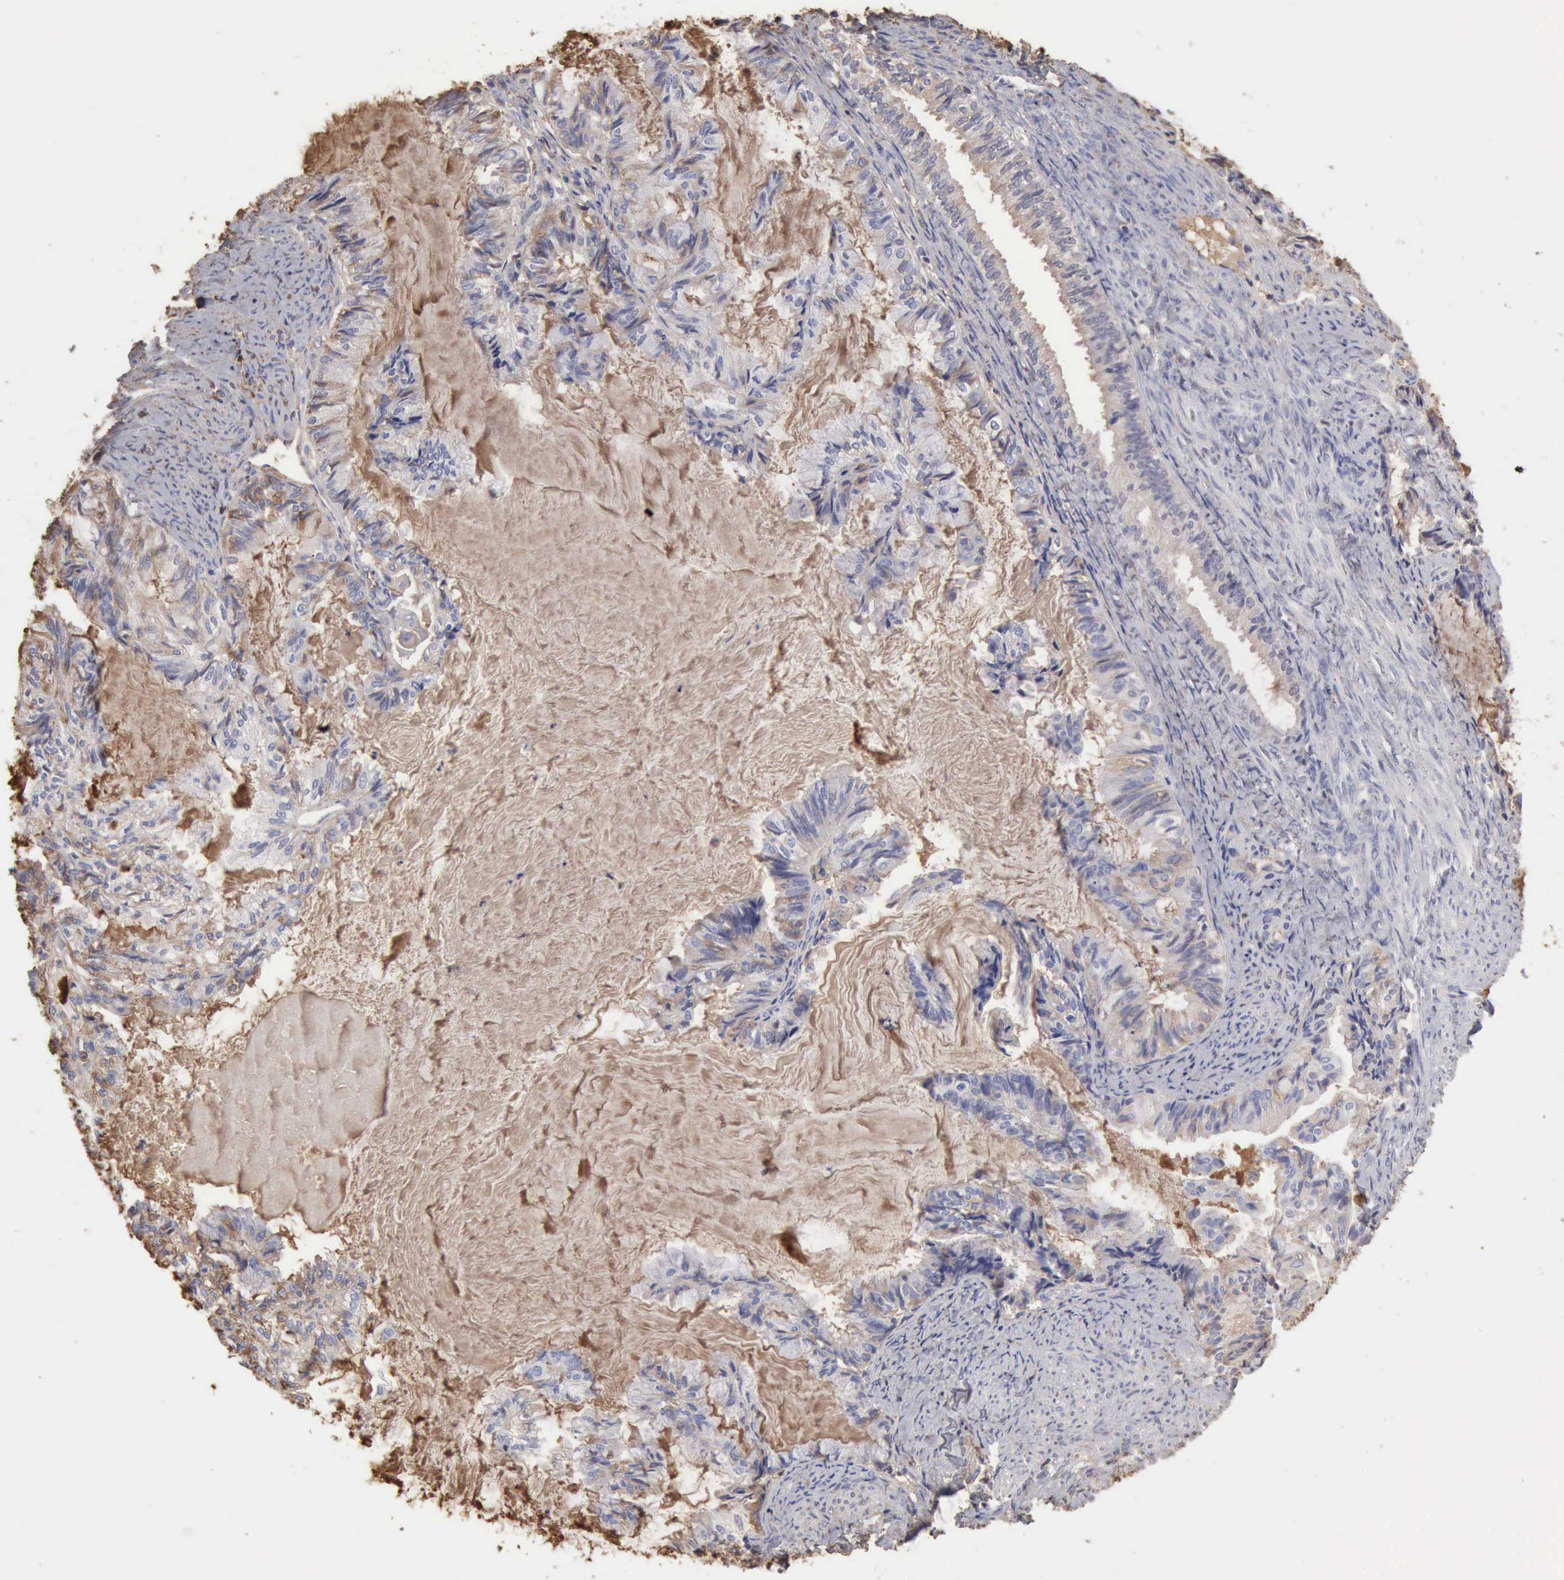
{"staining": {"intensity": "negative", "quantity": "none", "location": "none"}, "tissue": "endometrial cancer", "cell_type": "Tumor cells", "image_type": "cancer", "snomed": [{"axis": "morphology", "description": "Adenocarcinoma, NOS"}, {"axis": "topography", "description": "Endometrium"}], "caption": "Endometrial cancer (adenocarcinoma) stained for a protein using immunohistochemistry (IHC) reveals no expression tumor cells.", "gene": "SERPINA1", "patient": {"sex": "female", "age": 86}}